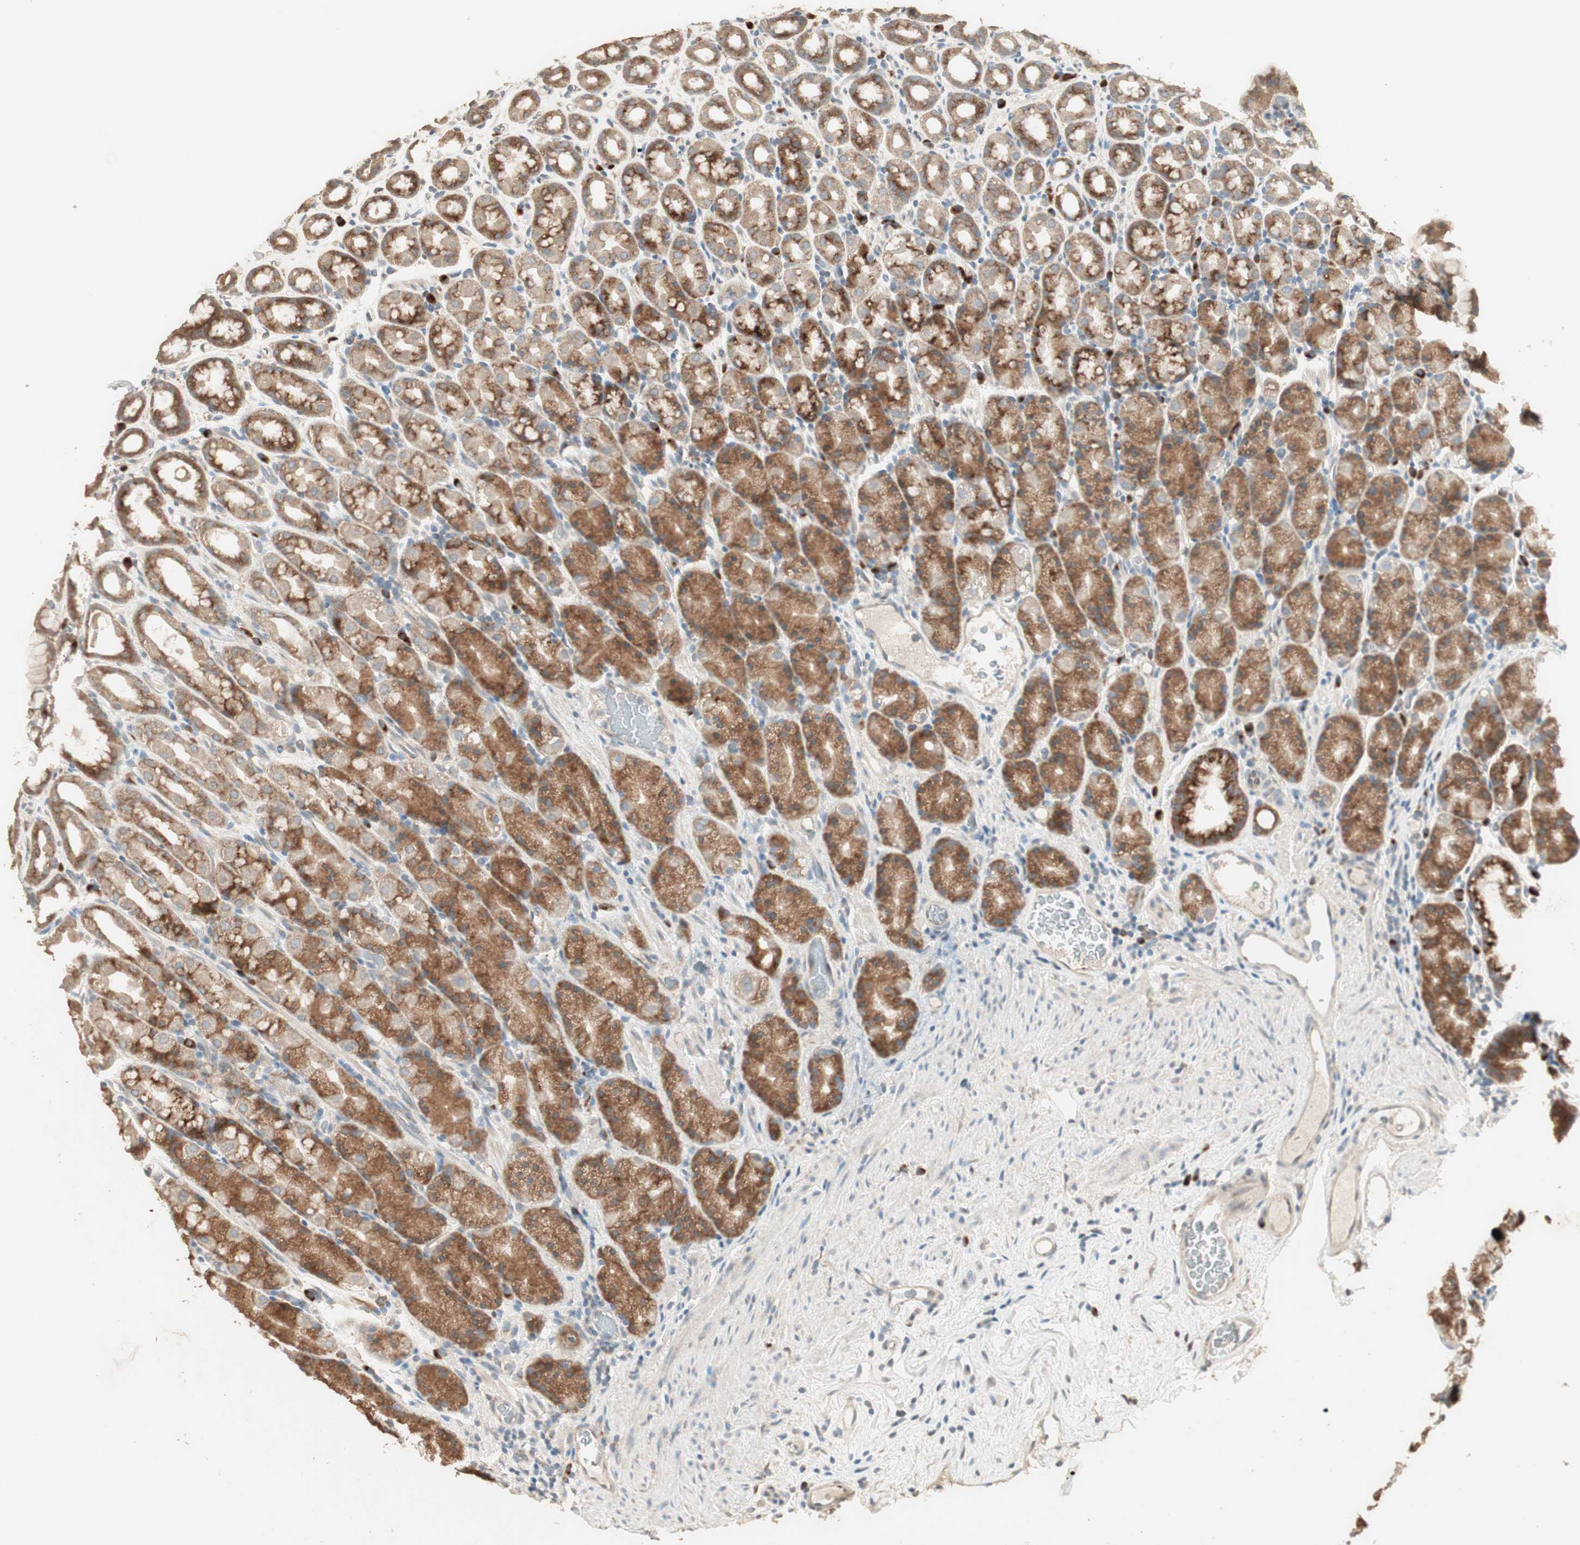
{"staining": {"intensity": "strong", "quantity": ">75%", "location": "cytoplasmic/membranous"}, "tissue": "stomach", "cell_type": "Glandular cells", "image_type": "normal", "snomed": [{"axis": "morphology", "description": "Normal tissue, NOS"}, {"axis": "topography", "description": "Stomach, upper"}], "caption": "A histopathology image of stomach stained for a protein reveals strong cytoplasmic/membranous brown staining in glandular cells.", "gene": "RARRES1", "patient": {"sex": "male", "age": 68}}